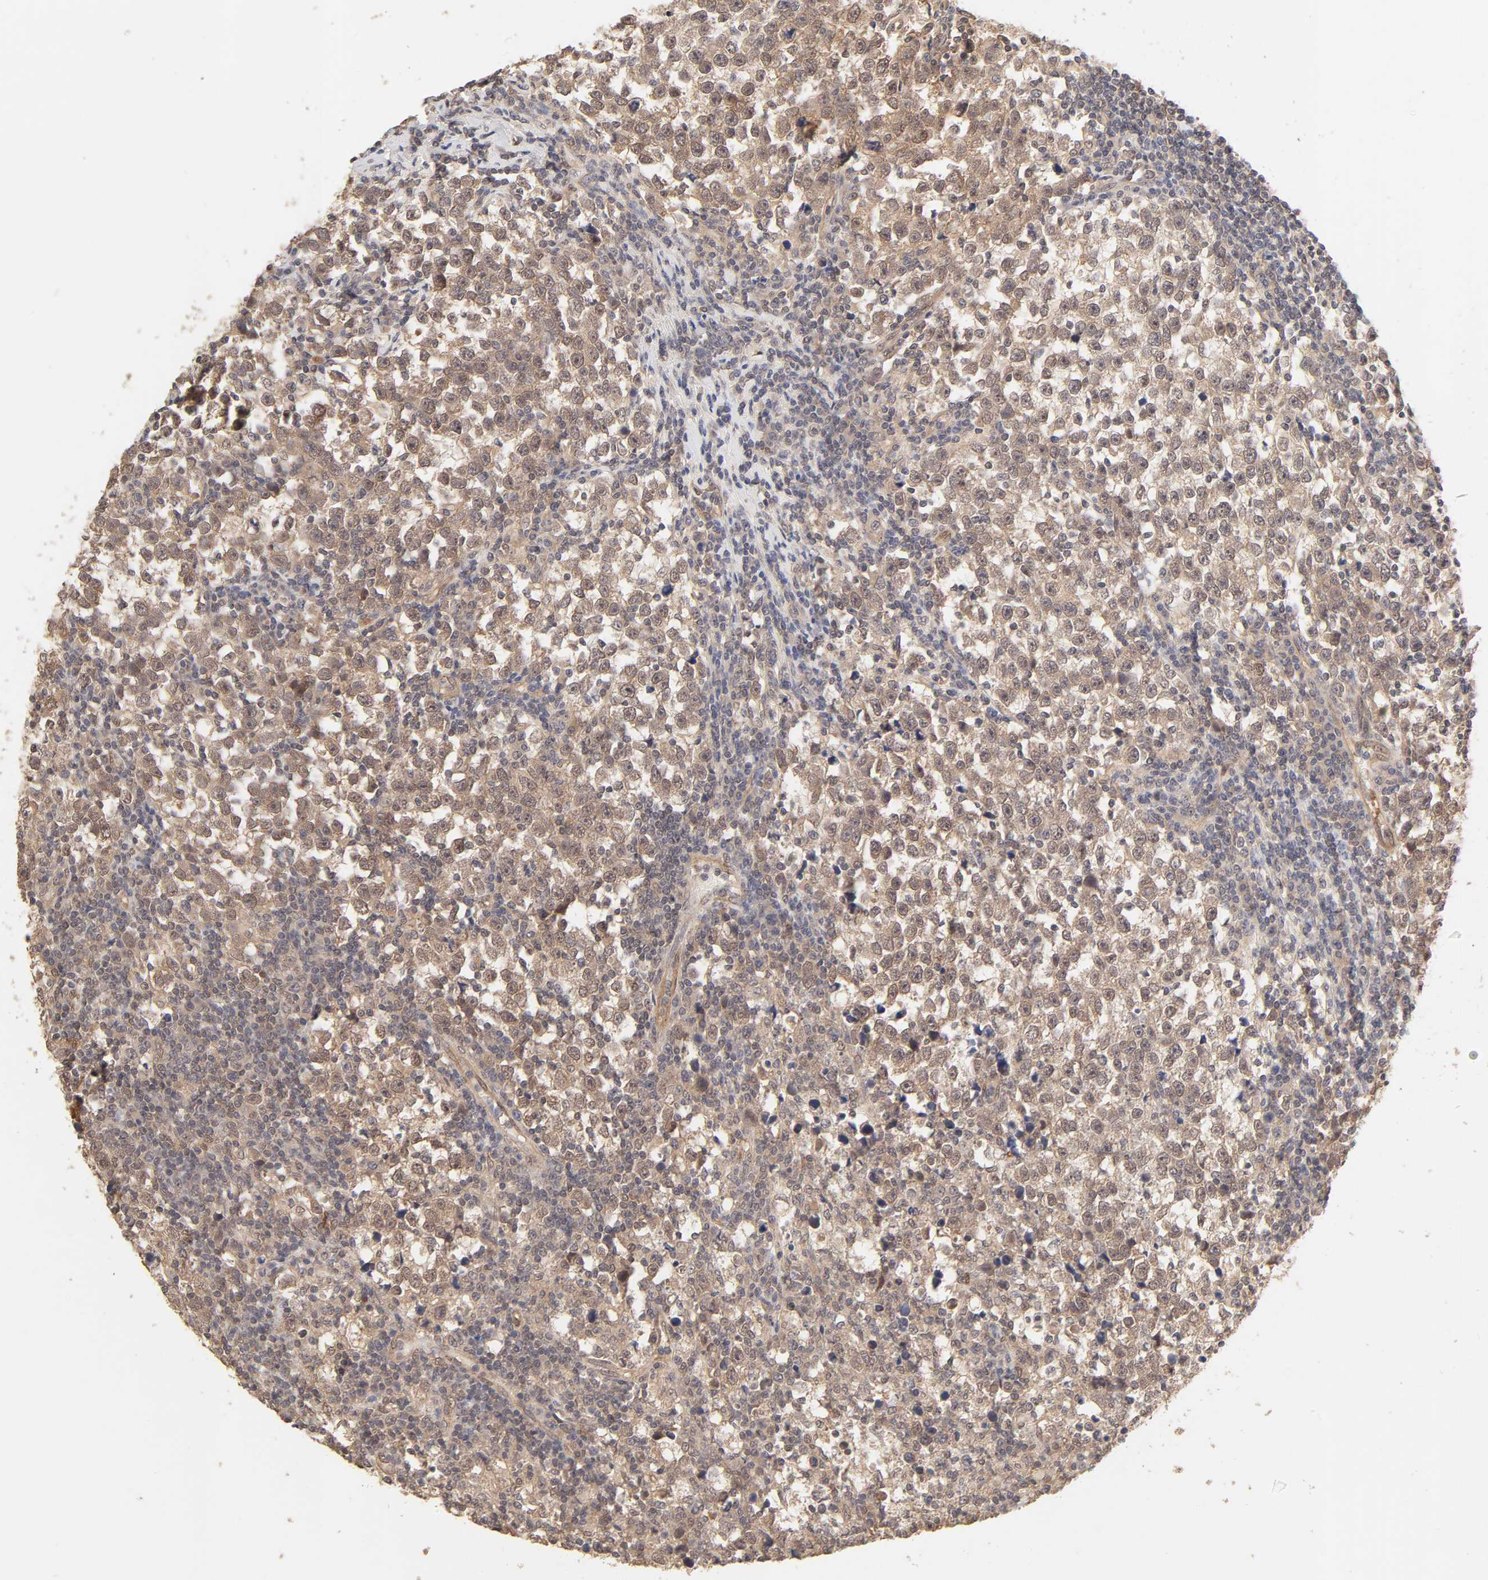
{"staining": {"intensity": "moderate", "quantity": ">75%", "location": "cytoplasmic/membranous"}, "tissue": "testis cancer", "cell_type": "Tumor cells", "image_type": "cancer", "snomed": [{"axis": "morphology", "description": "Seminoma, NOS"}, {"axis": "topography", "description": "Testis"}], "caption": "Immunohistochemistry (IHC) image of seminoma (testis) stained for a protein (brown), which shows medium levels of moderate cytoplasmic/membranous staining in approximately >75% of tumor cells.", "gene": "MAPK1", "patient": {"sex": "male", "age": 43}}